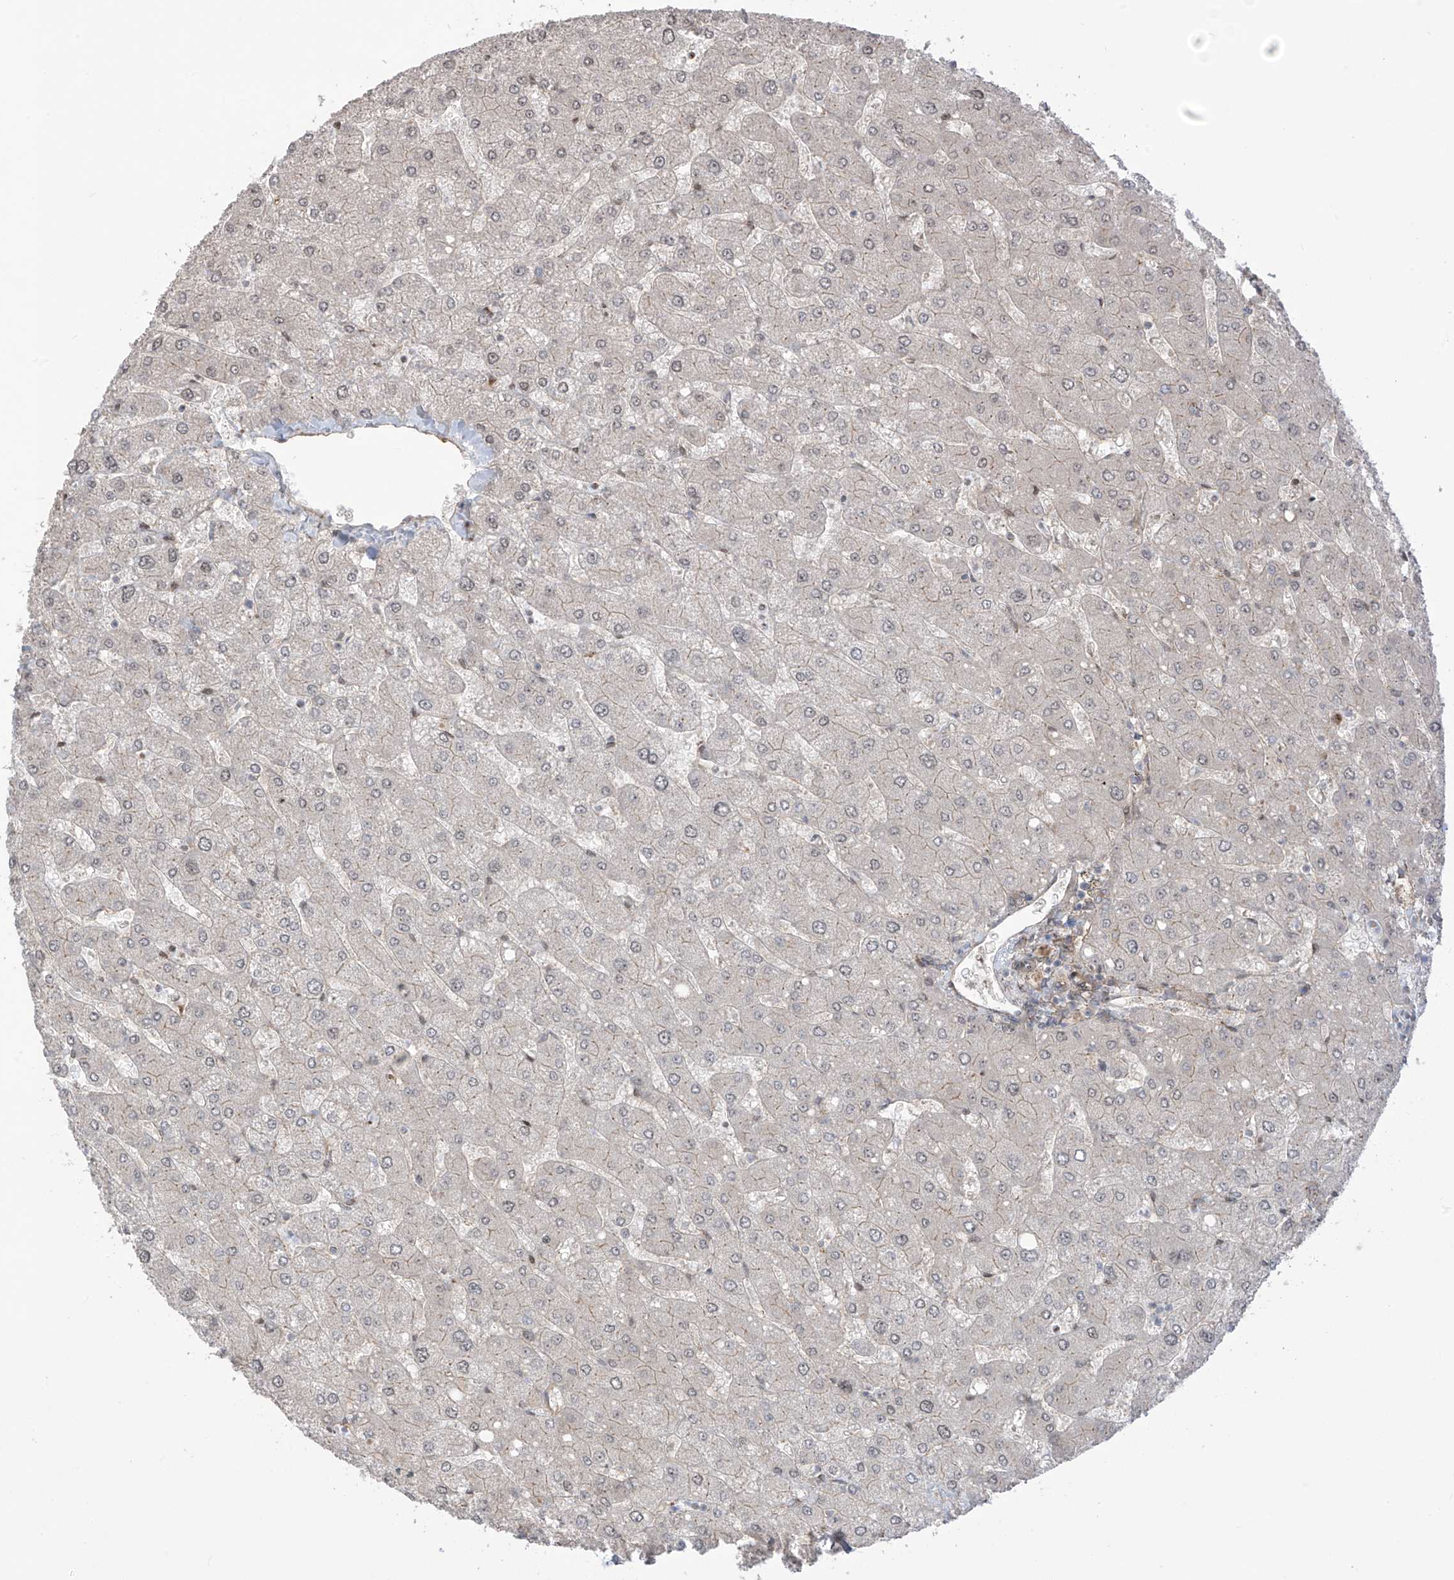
{"staining": {"intensity": "negative", "quantity": "none", "location": "none"}, "tissue": "liver", "cell_type": "Cholangiocytes", "image_type": "normal", "snomed": [{"axis": "morphology", "description": "Normal tissue, NOS"}, {"axis": "topography", "description": "Liver"}], "caption": "Immunohistochemical staining of unremarkable liver displays no significant expression in cholangiocytes.", "gene": "LRRC74A", "patient": {"sex": "male", "age": 55}}